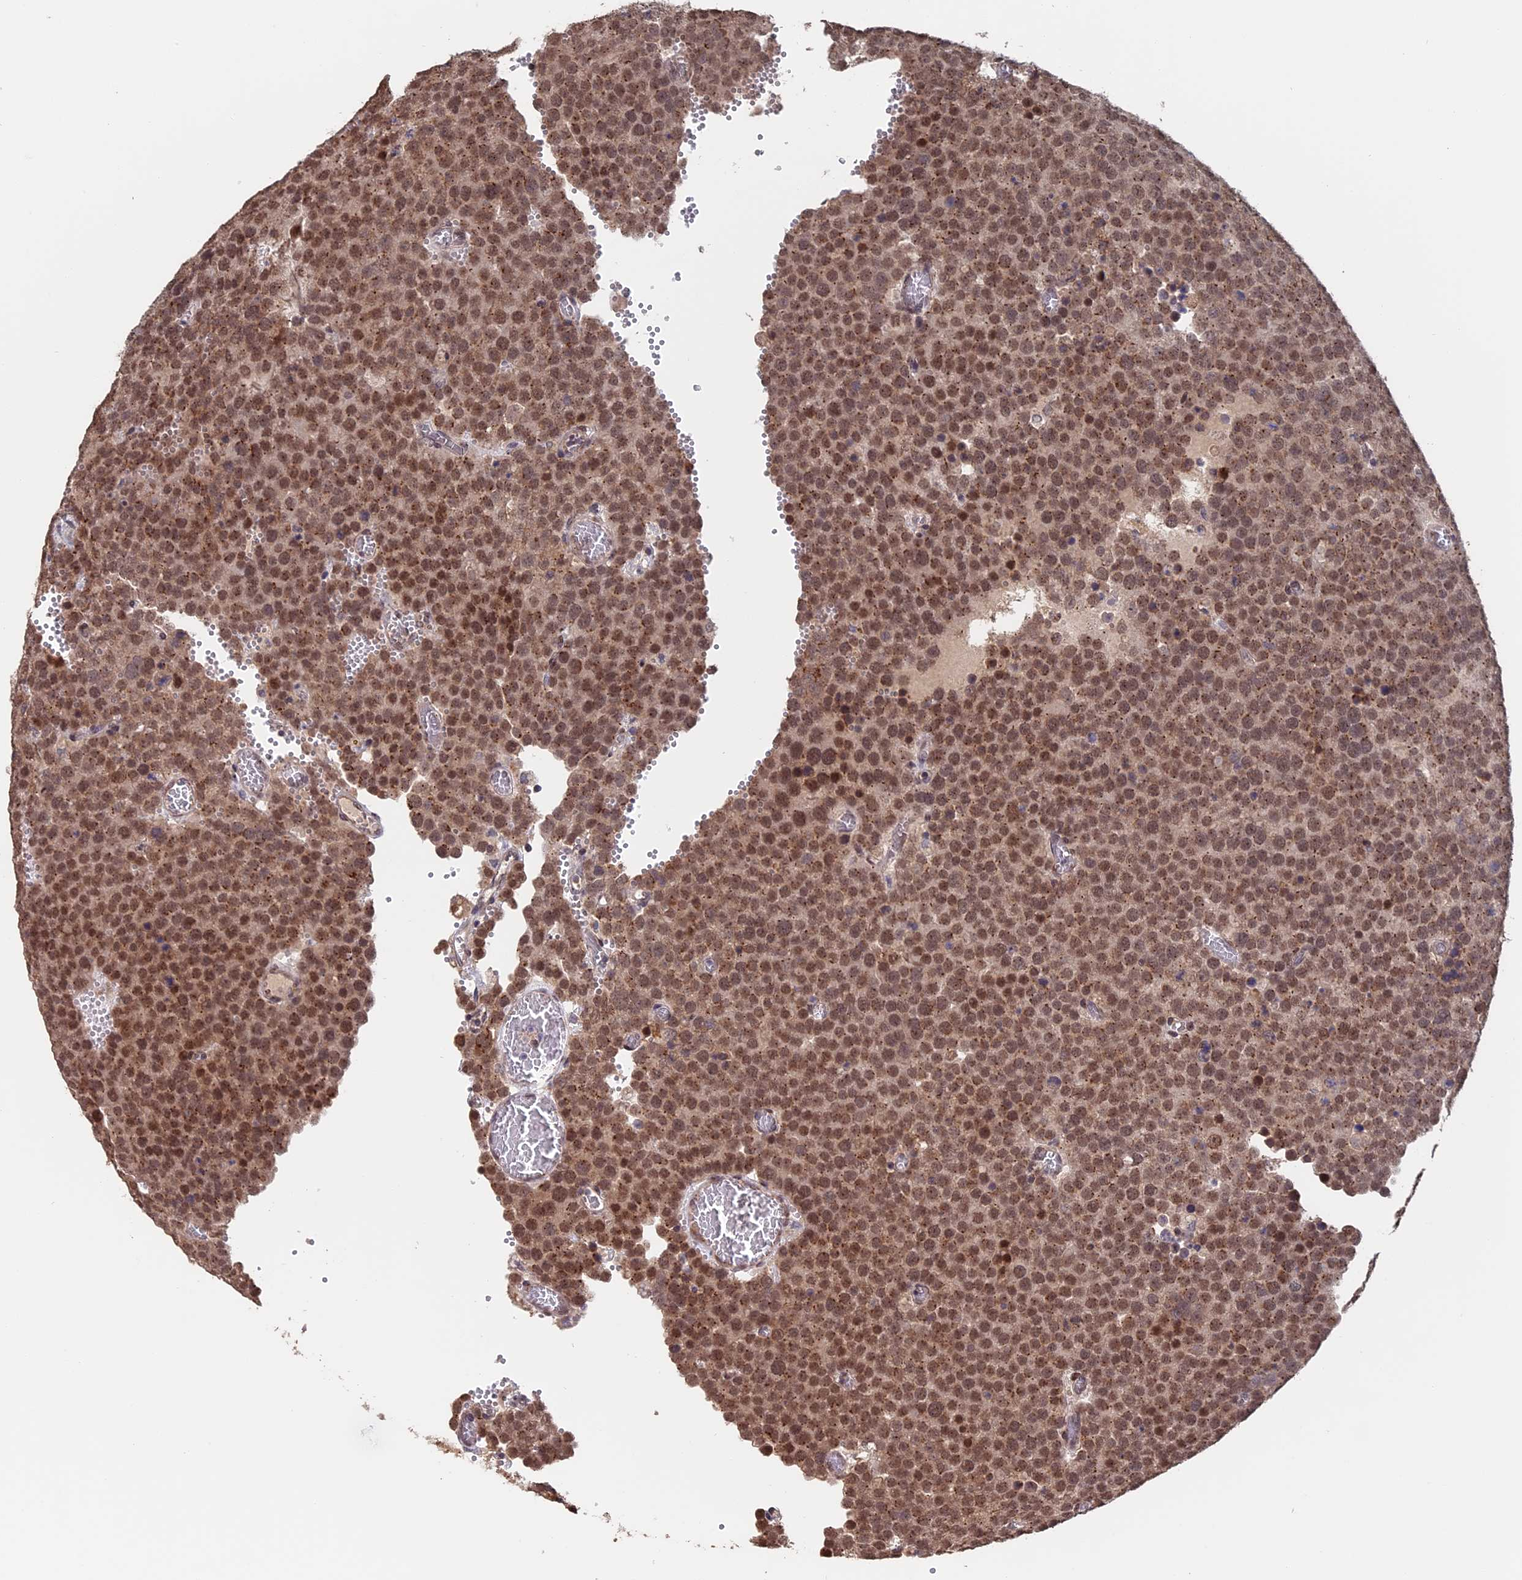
{"staining": {"intensity": "moderate", "quantity": ">75%", "location": "cytoplasmic/membranous,nuclear"}, "tissue": "testis cancer", "cell_type": "Tumor cells", "image_type": "cancer", "snomed": [{"axis": "morphology", "description": "Normal tissue, NOS"}, {"axis": "morphology", "description": "Seminoma, NOS"}, {"axis": "topography", "description": "Testis"}], "caption": "Brown immunohistochemical staining in human testis cancer (seminoma) demonstrates moderate cytoplasmic/membranous and nuclear positivity in about >75% of tumor cells.", "gene": "PIGQ", "patient": {"sex": "male", "age": 71}}